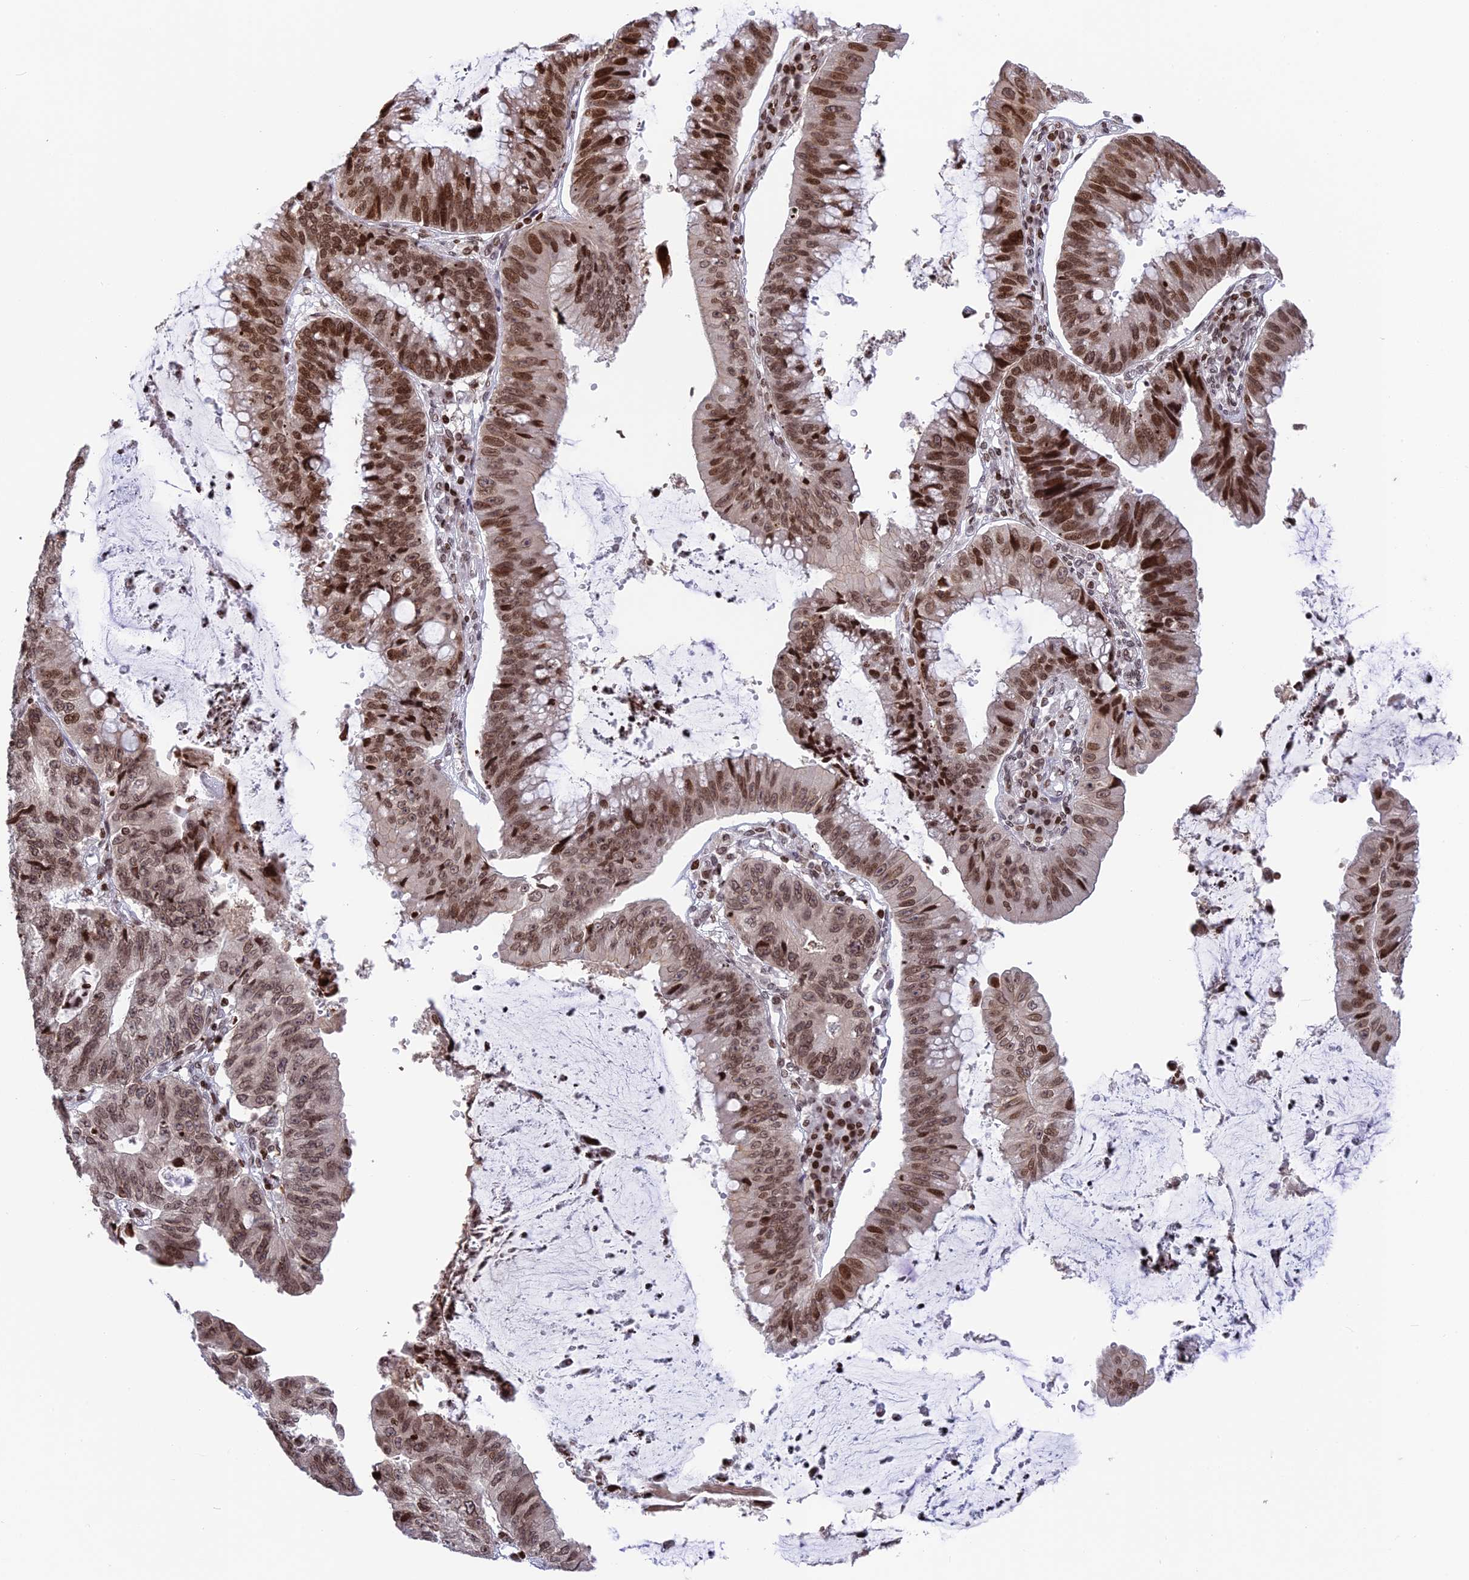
{"staining": {"intensity": "moderate", "quantity": ">75%", "location": "nuclear"}, "tissue": "stomach cancer", "cell_type": "Tumor cells", "image_type": "cancer", "snomed": [{"axis": "morphology", "description": "Adenocarcinoma, NOS"}, {"axis": "topography", "description": "Stomach"}], "caption": "Protein expression analysis of human stomach adenocarcinoma reveals moderate nuclear staining in about >75% of tumor cells.", "gene": "TET2", "patient": {"sex": "male", "age": 59}}